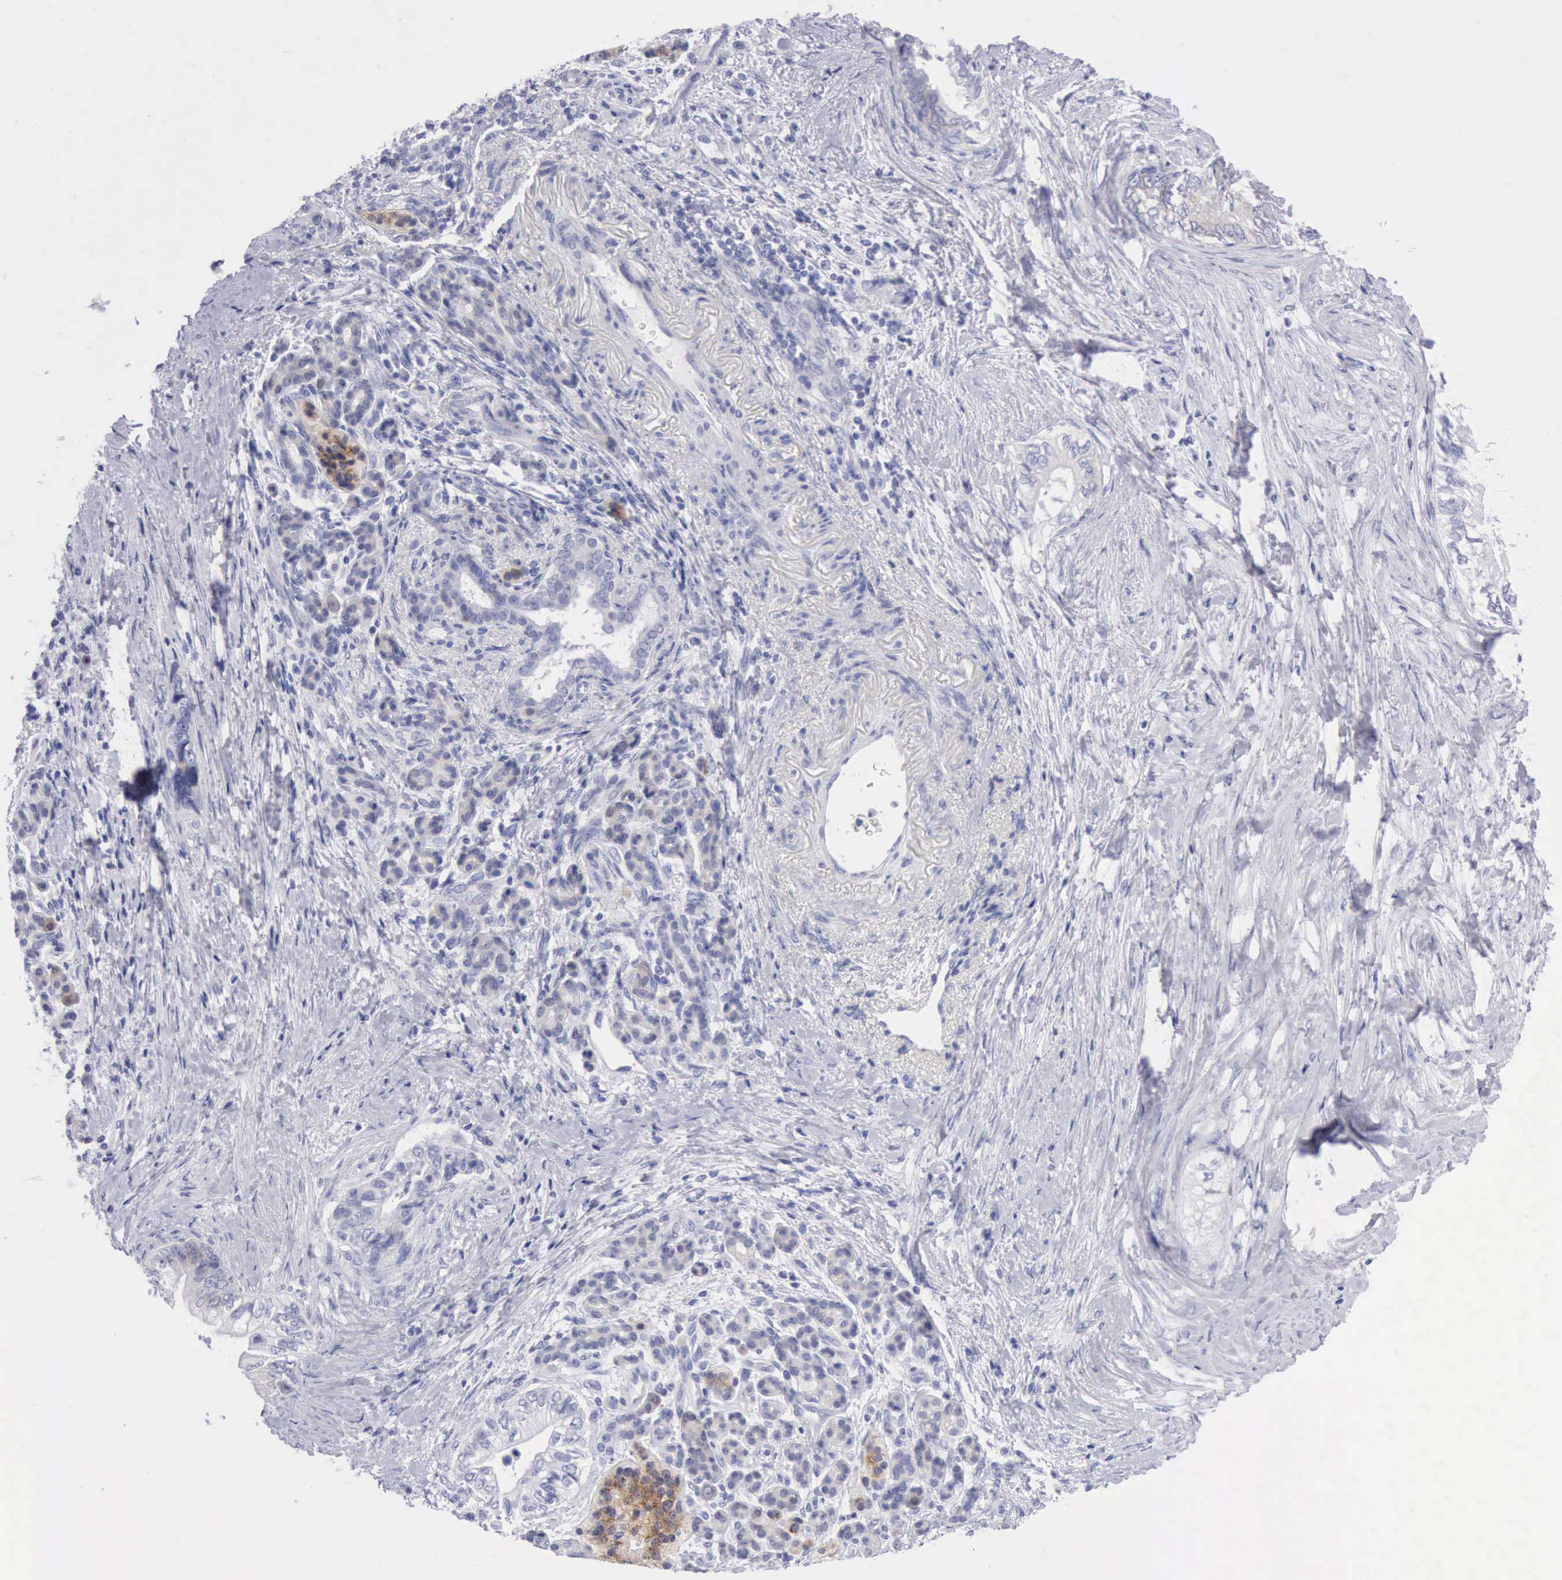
{"staining": {"intensity": "weak", "quantity": "<25%", "location": "cytoplasmic/membranous"}, "tissue": "pancreatic cancer", "cell_type": "Tumor cells", "image_type": "cancer", "snomed": [{"axis": "morphology", "description": "Adenocarcinoma, NOS"}, {"axis": "topography", "description": "Pancreas"}], "caption": "Immunohistochemical staining of pancreatic cancer (adenocarcinoma) demonstrates no significant staining in tumor cells.", "gene": "ANGEL1", "patient": {"sex": "female", "age": 66}}